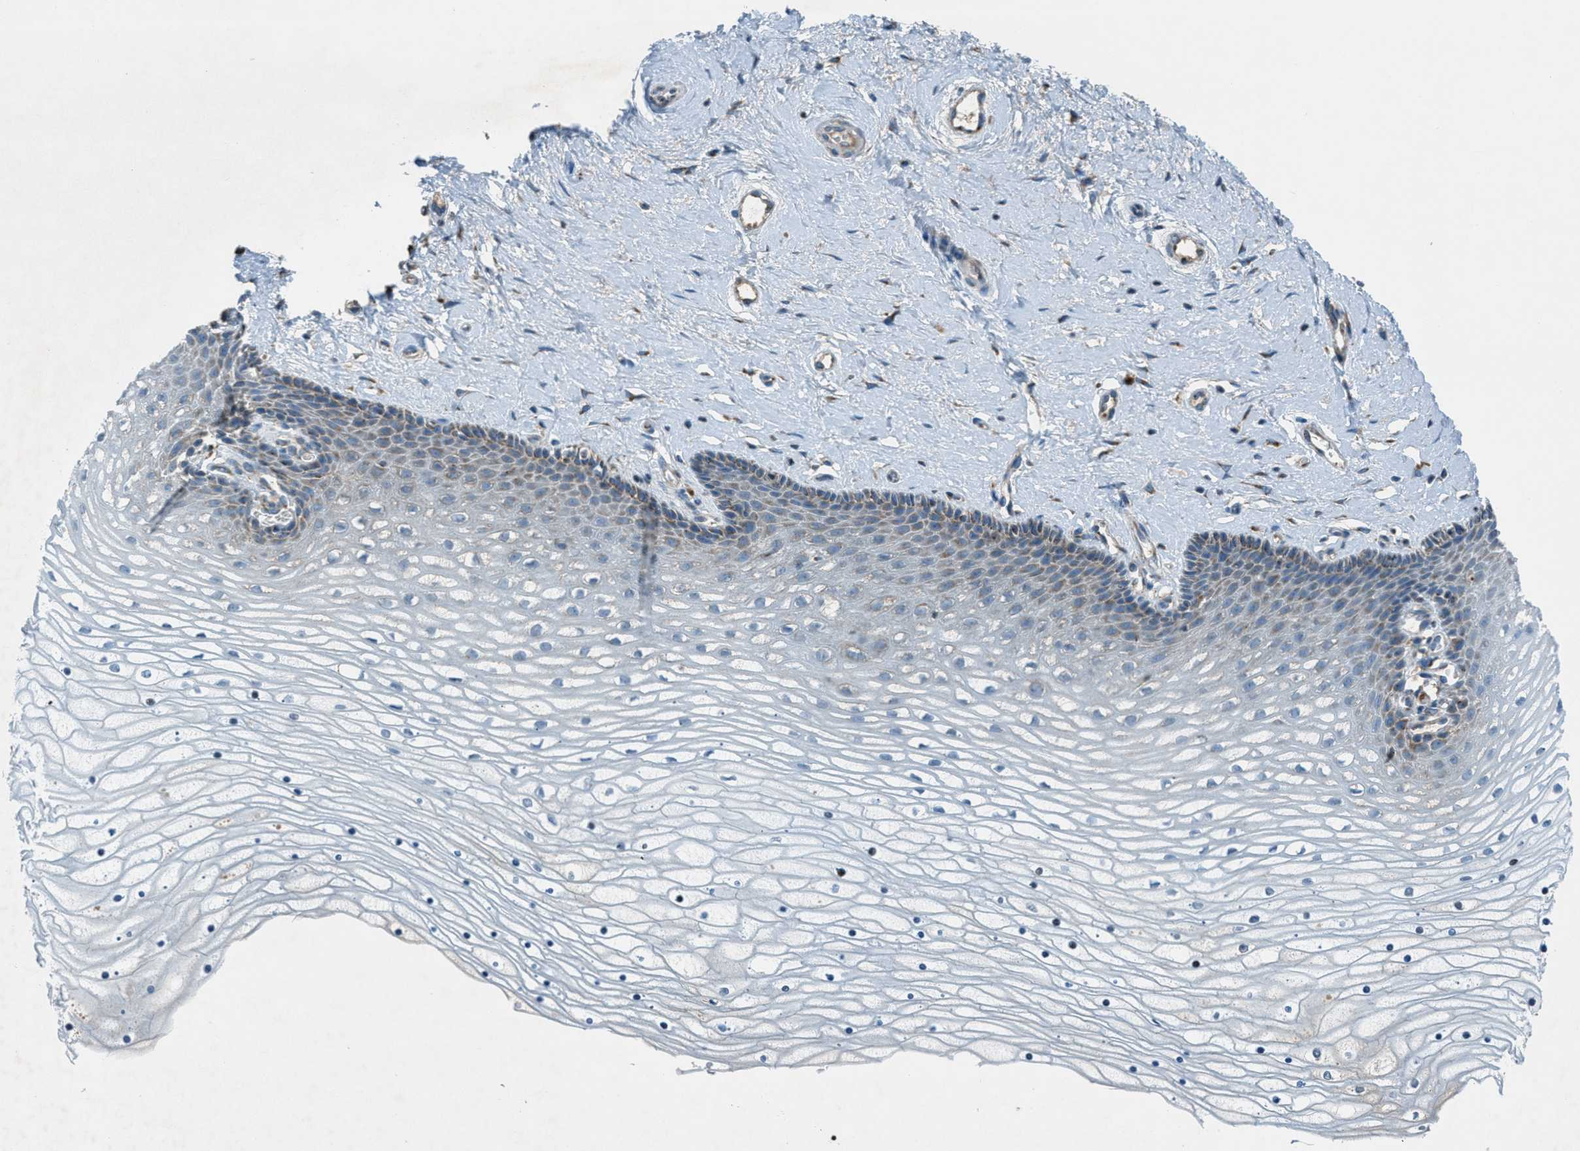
{"staining": {"intensity": "weak", "quantity": "25%-75%", "location": "cytoplasmic/membranous"}, "tissue": "cervix", "cell_type": "Glandular cells", "image_type": "normal", "snomed": [{"axis": "morphology", "description": "Normal tissue, NOS"}, {"axis": "topography", "description": "Cervix"}], "caption": "Immunohistochemical staining of unremarkable human cervix reveals weak cytoplasmic/membranous protein staining in approximately 25%-75% of glandular cells.", "gene": "BCKDK", "patient": {"sex": "female", "age": 39}}